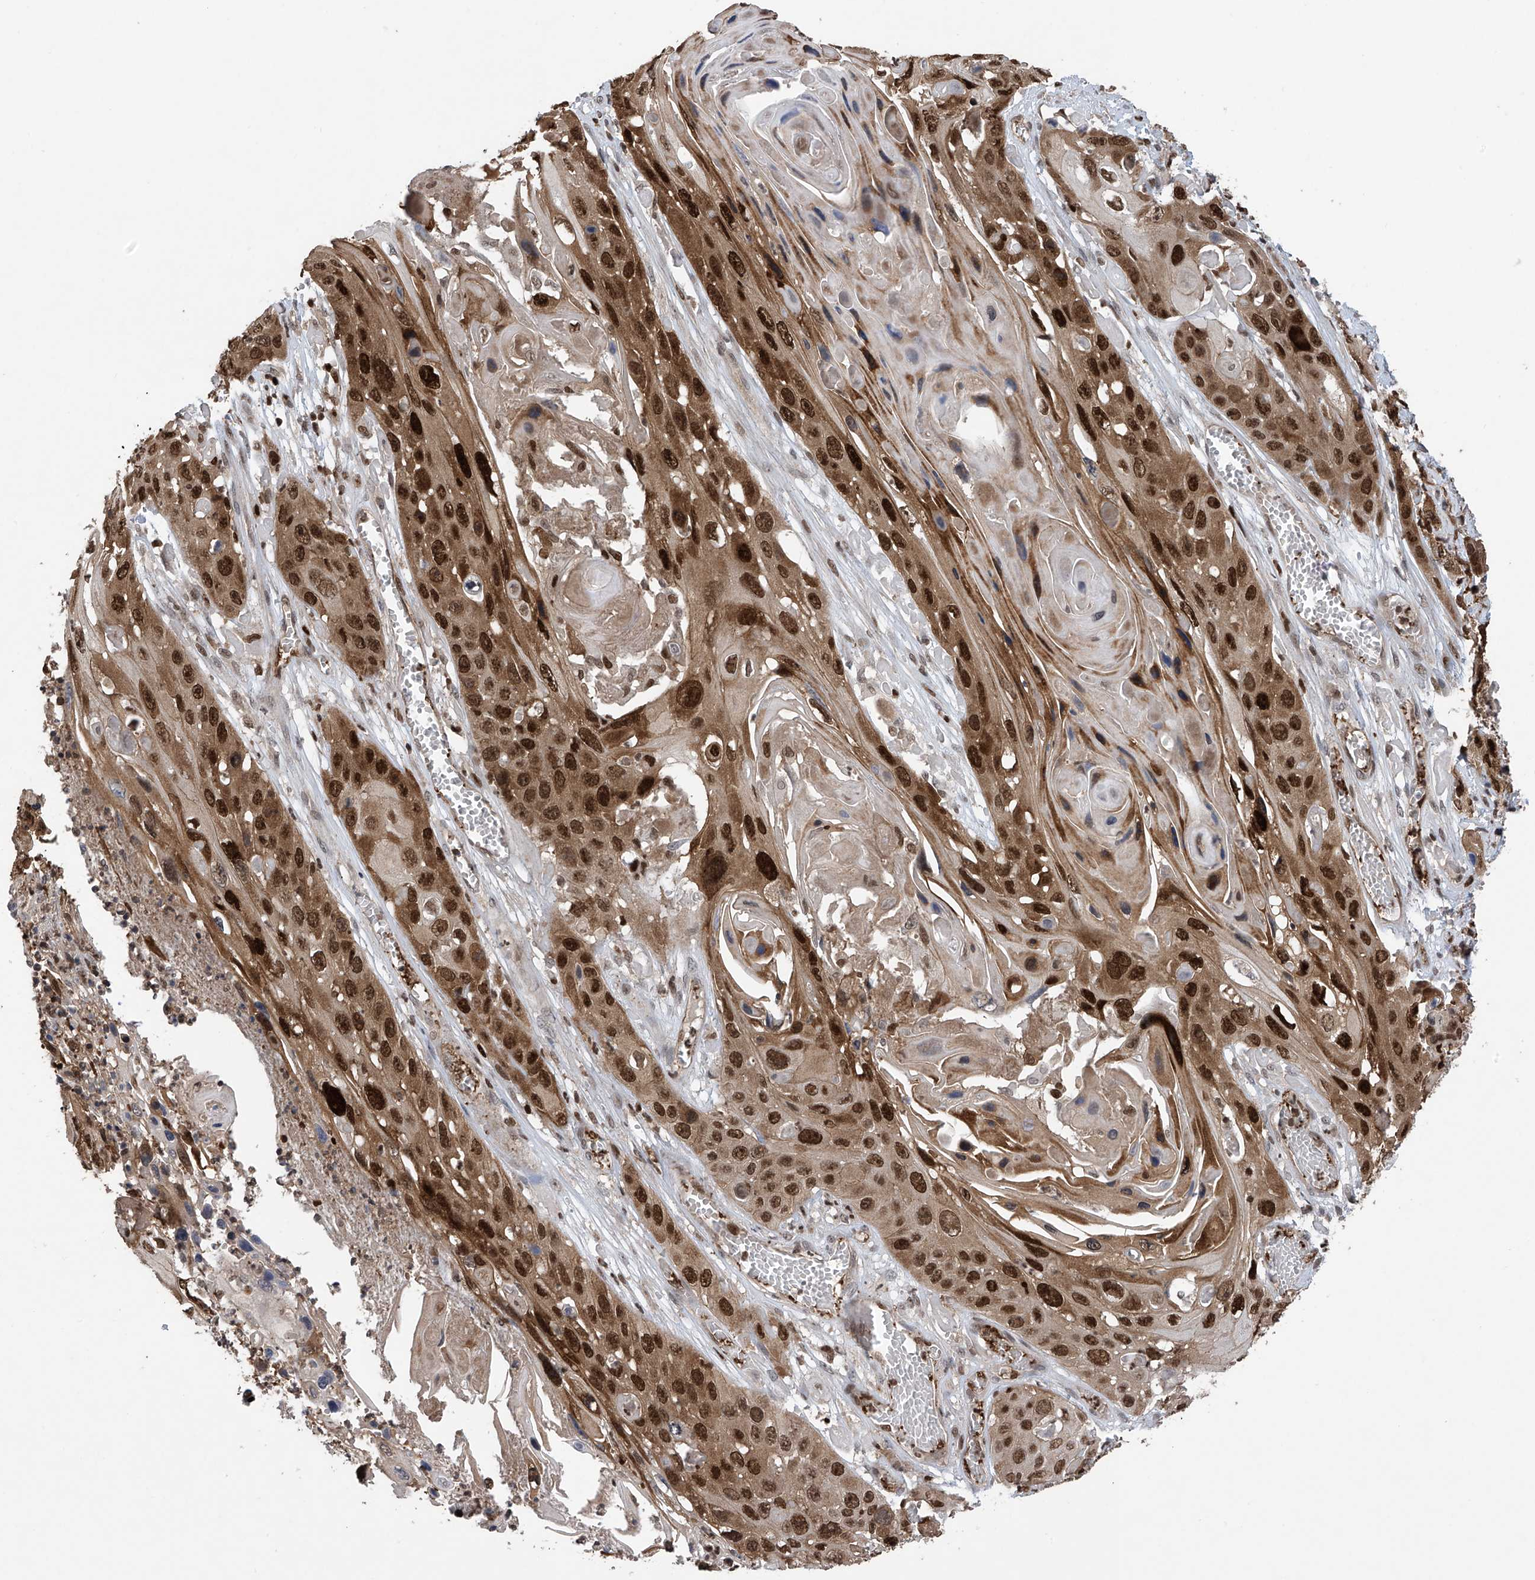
{"staining": {"intensity": "strong", "quantity": ">75%", "location": "cytoplasmic/membranous,nuclear"}, "tissue": "skin cancer", "cell_type": "Tumor cells", "image_type": "cancer", "snomed": [{"axis": "morphology", "description": "Squamous cell carcinoma, NOS"}, {"axis": "topography", "description": "Skin"}], "caption": "An IHC image of tumor tissue is shown. Protein staining in brown labels strong cytoplasmic/membranous and nuclear positivity in skin cancer (squamous cell carcinoma) within tumor cells.", "gene": "DNAJC9", "patient": {"sex": "male", "age": 55}}